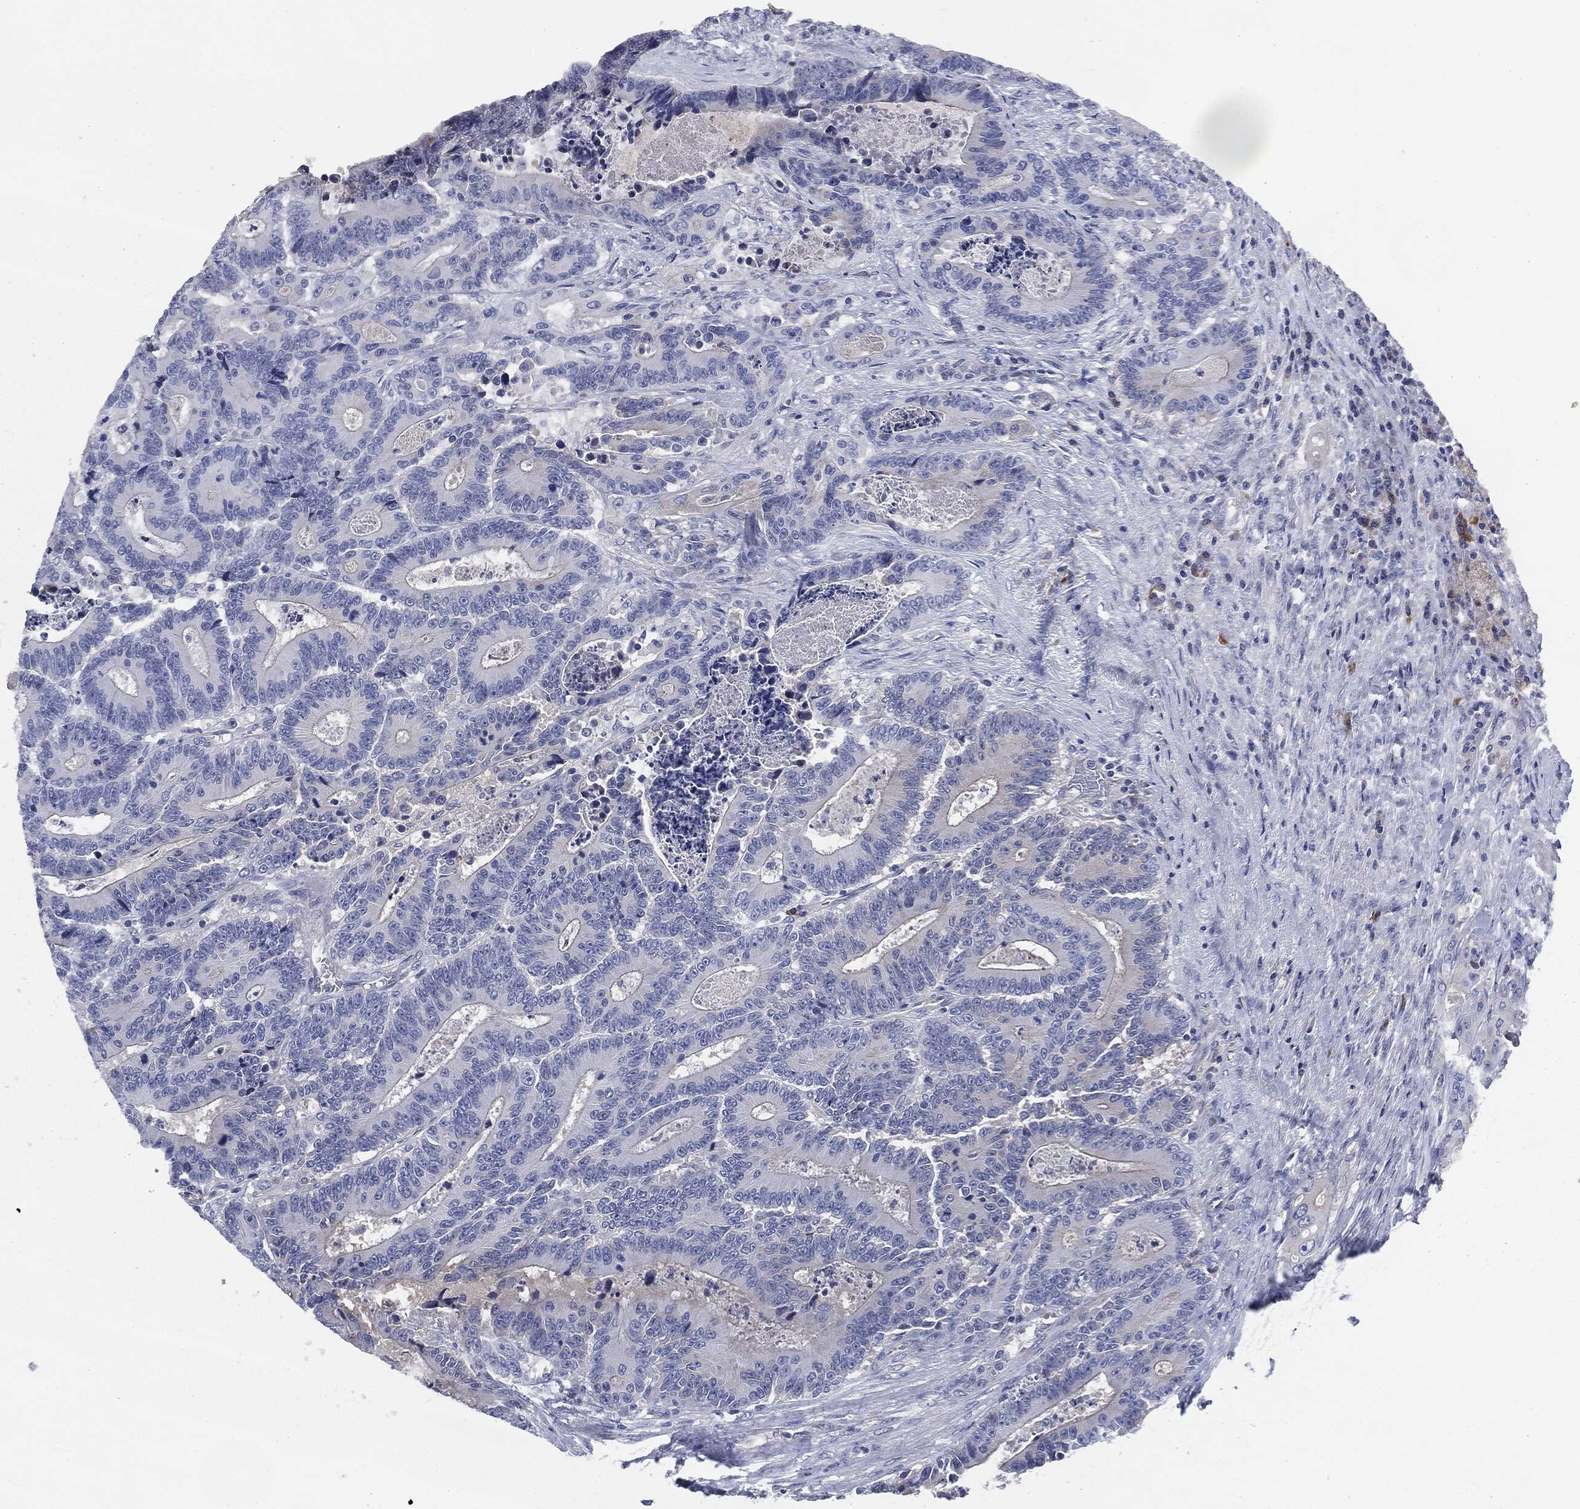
{"staining": {"intensity": "negative", "quantity": "none", "location": "none"}, "tissue": "colorectal cancer", "cell_type": "Tumor cells", "image_type": "cancer", "snomed": [{"axis": "morphology", "description": "Adenocarcinoma, NOS"}, {"axis": "topography", "description": "Colon"}], "caption": "Colorectal cancer was stained to show a protein in brown. There is no significant staining in tumor cells. (DAB (3,3'-diaminobenzidine) immunohistochemistry visualized using brightfield microscopy, high magnification).", "gene": "CD27", "patient": {"sex": "male", "age": 83}}